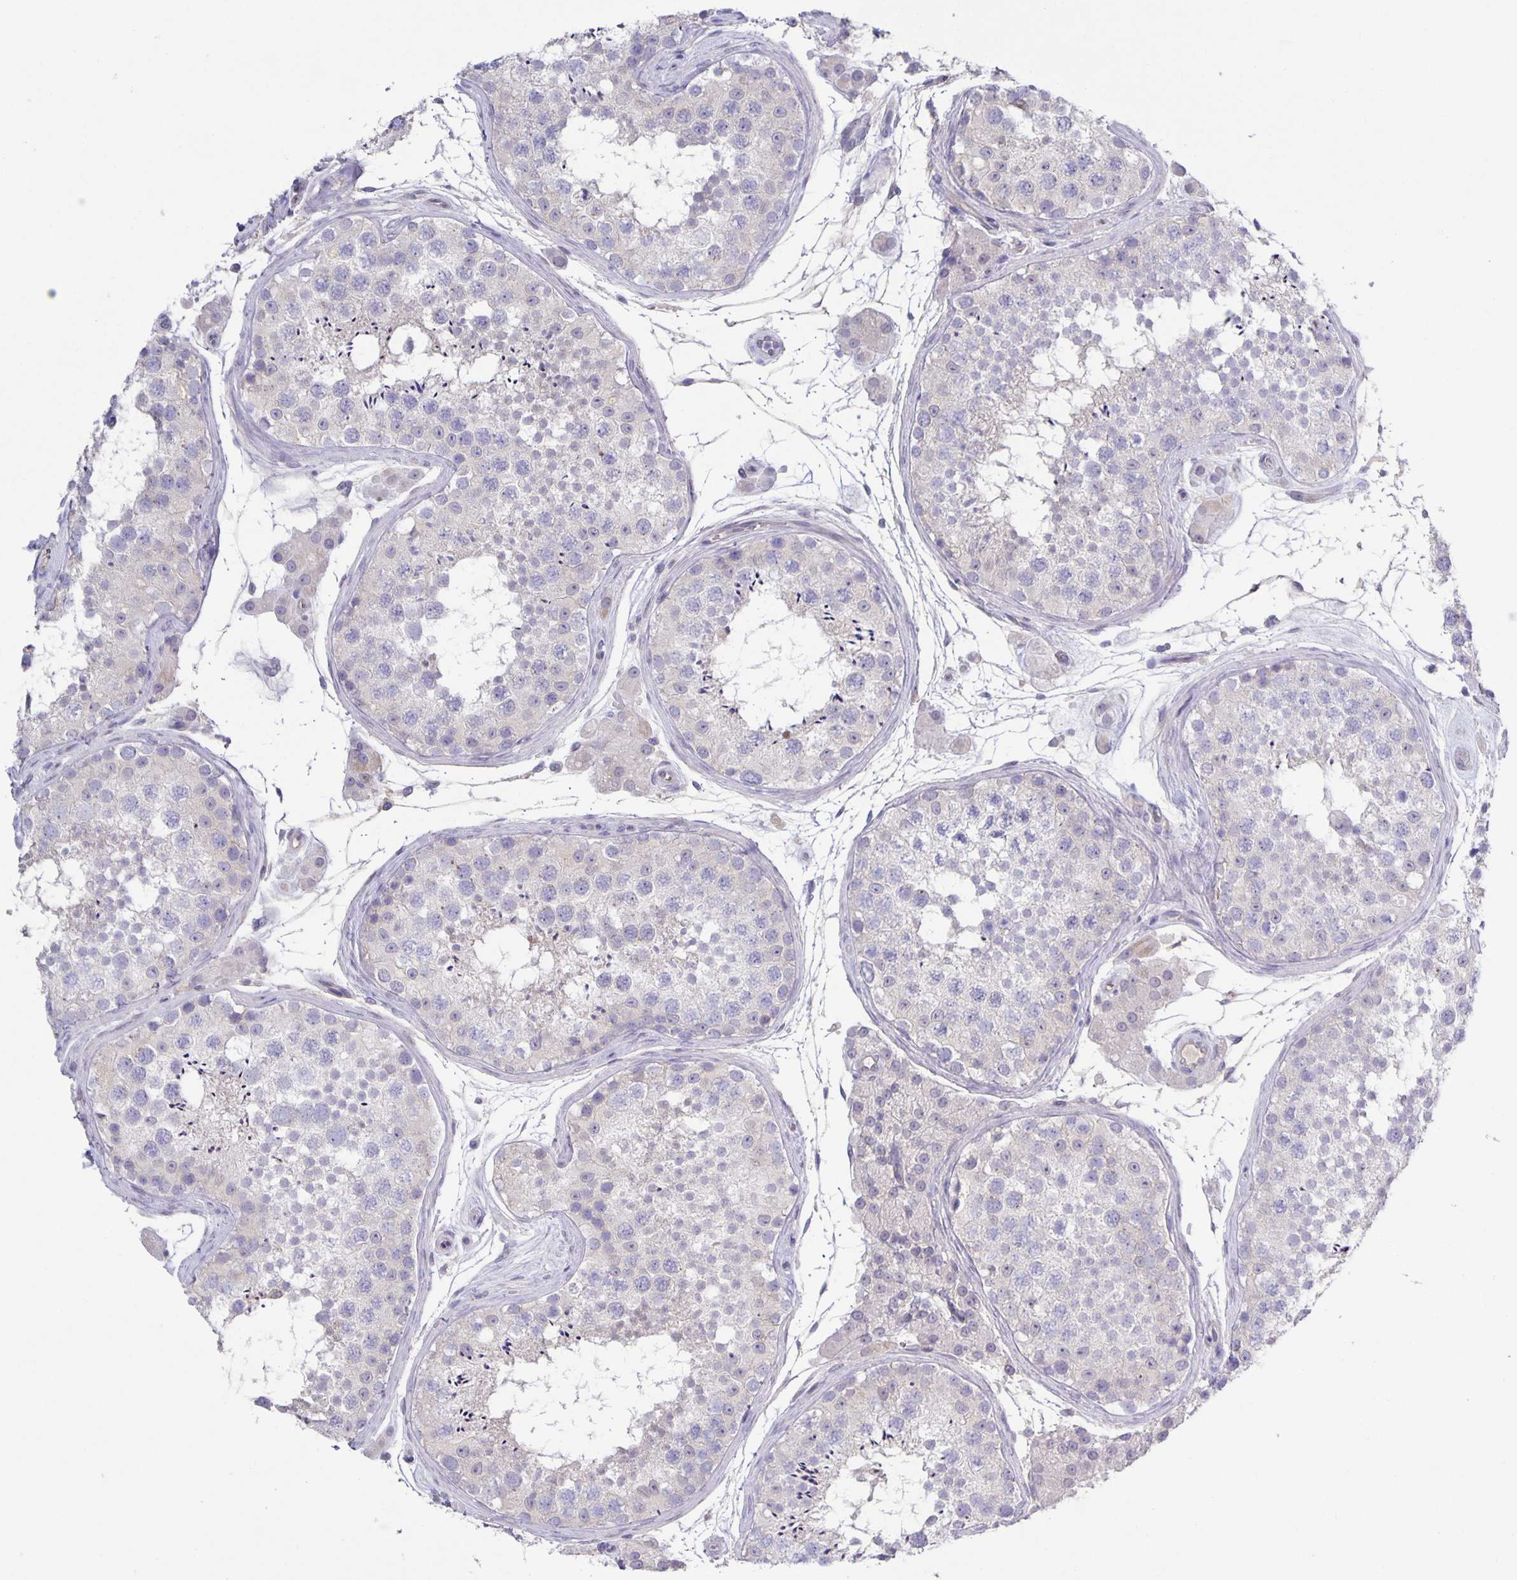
{"staining": {"intensity": "negative", "quantity": "none", "location": "none"}, "tissue": "testis", "cell_type": "Cells in seminiferous ducts", "image_type": "normal", "snomed": [{"axis": "morphology", "description": "Normal tissue, NOS"}, {"axis": "topography", "description": "Testis"}], "caption": "This is an IHC micrograph of unremarkable human testis. There is no positivity in cells in seminiferous ducts.", "gene": "PTPN3", "patient": {"sex": "male", "age": 41}}